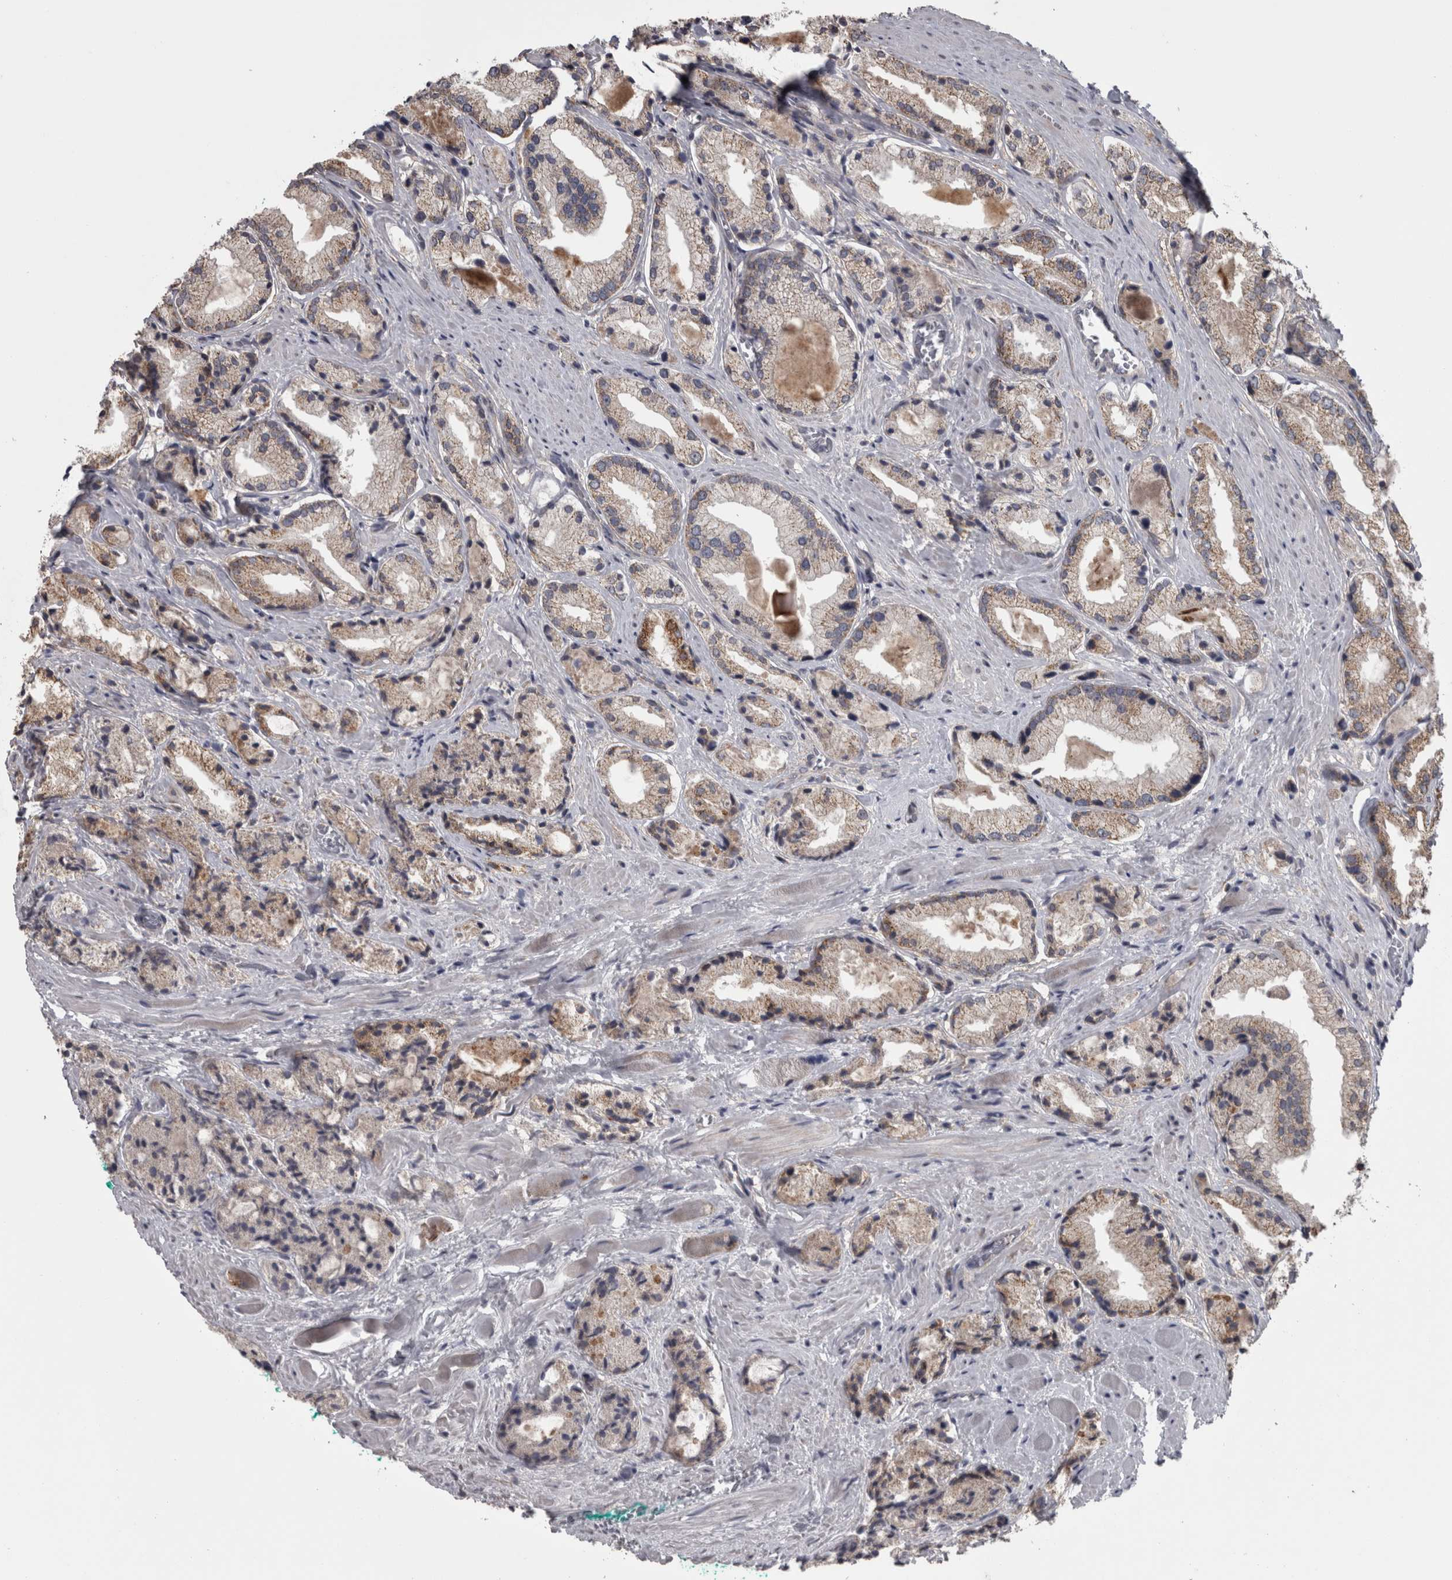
{"staining": {"intensity": "weak", "quantity": ">75%", "location": "cytoplasmic/membranous"}, "tissue": "prostate cancer", "cell_type": "Tumor cells", "image_type": "cancer", "snomed": [{"axis": "morphology", "description": "Adenocarcinoma, Low grade"}, {"axis": "topography", "description": "Prostate"}], "caption": "Approximately >75% of tumor cells in human low-grade adenocarcinoma (prostate) demonstrate weak cytoplasmic/membranous protein expression as visualized by brown immunohistochemical staining.", "gene": "DBT", "patient": {"sex": "male", "age": 62}}